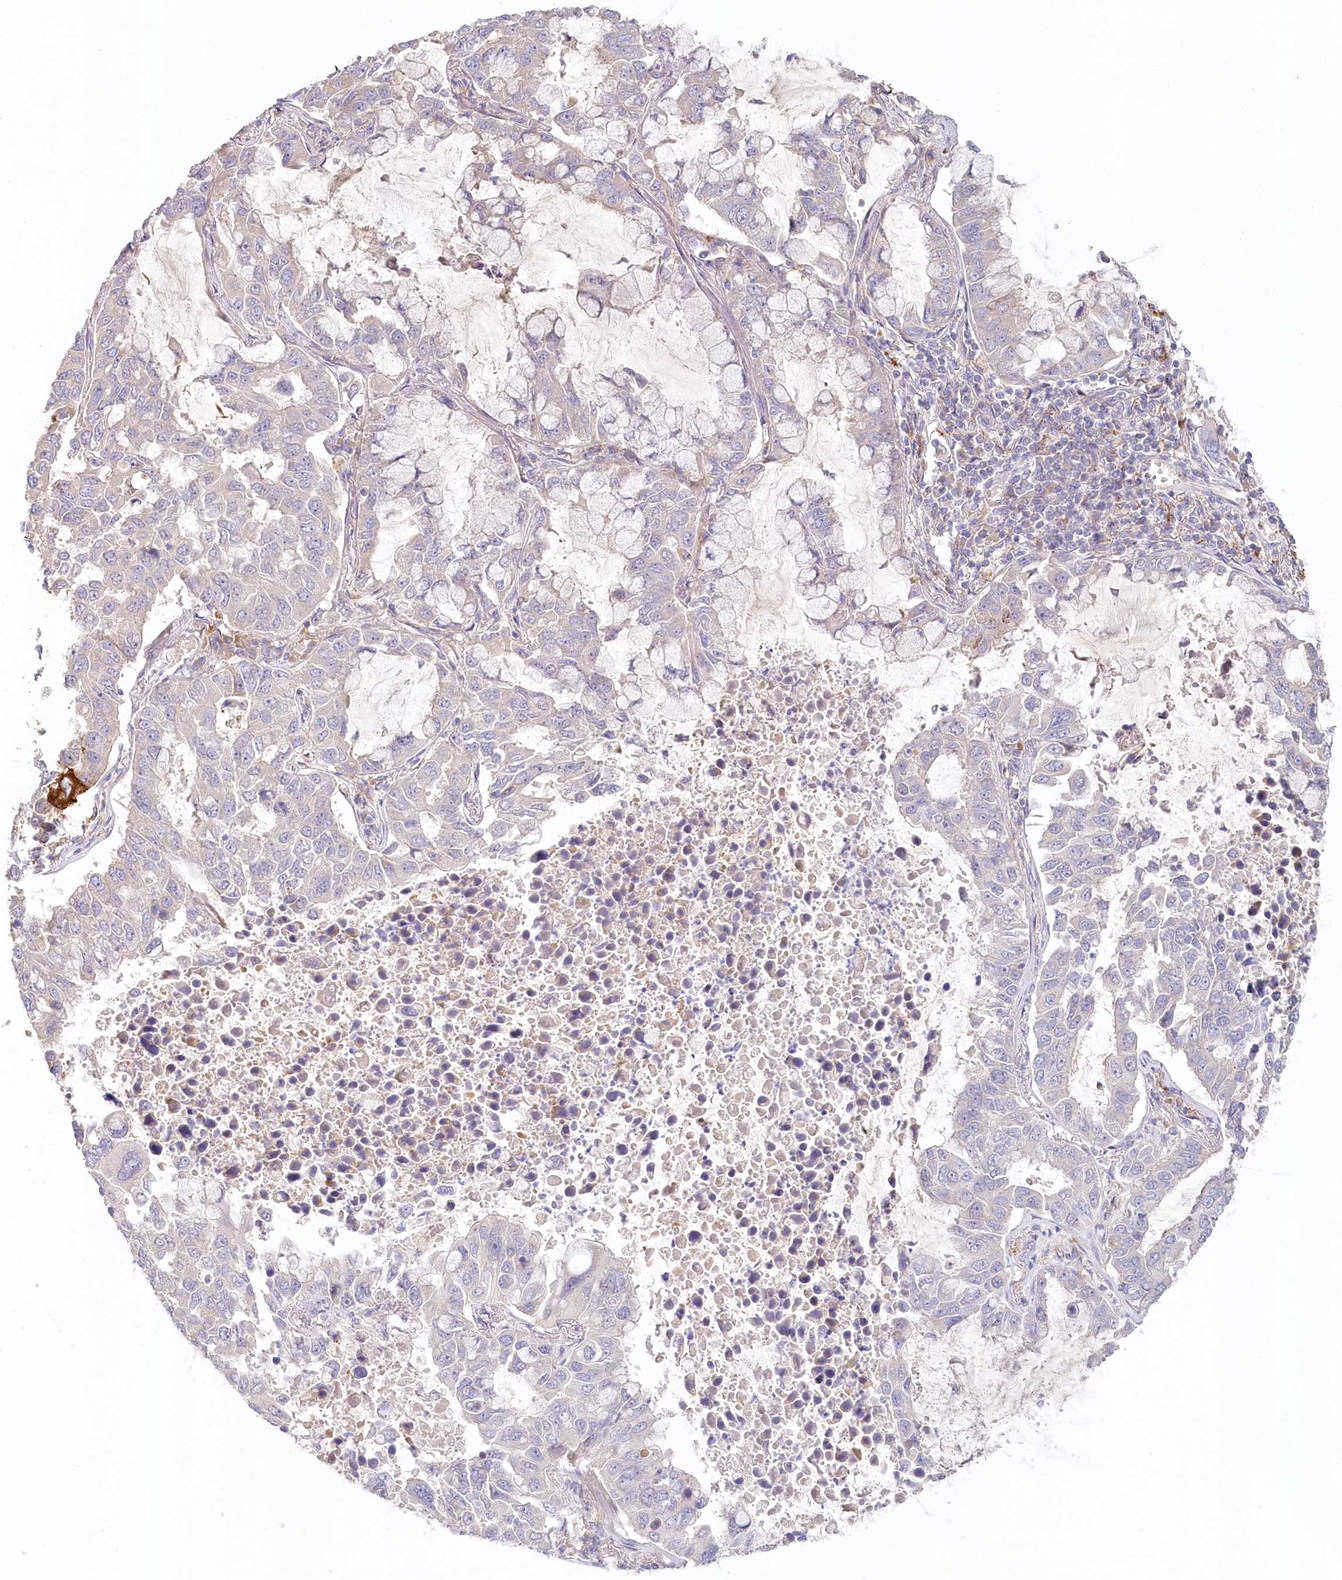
{"staining": {"intensity": "moderate", "quantity": "<25%", "location": "cytoplasmic/membranous"}, "tissue": "lung cancer", "cell_type": "Tumor cells", "image_type": "cancer", "snomed": [{"axis": "morphology", "description": "Adenocarcinoma, NOS"}, {"axis": "topography", "description": "Lung"}], "caption": "Lung adenocarcinoma stained for a protein exhibits moderate cytoplasmic/membranous positivity in tumor cells.", "gene": "VSIG1", "patient": {"sex": "male", "age": 64}}